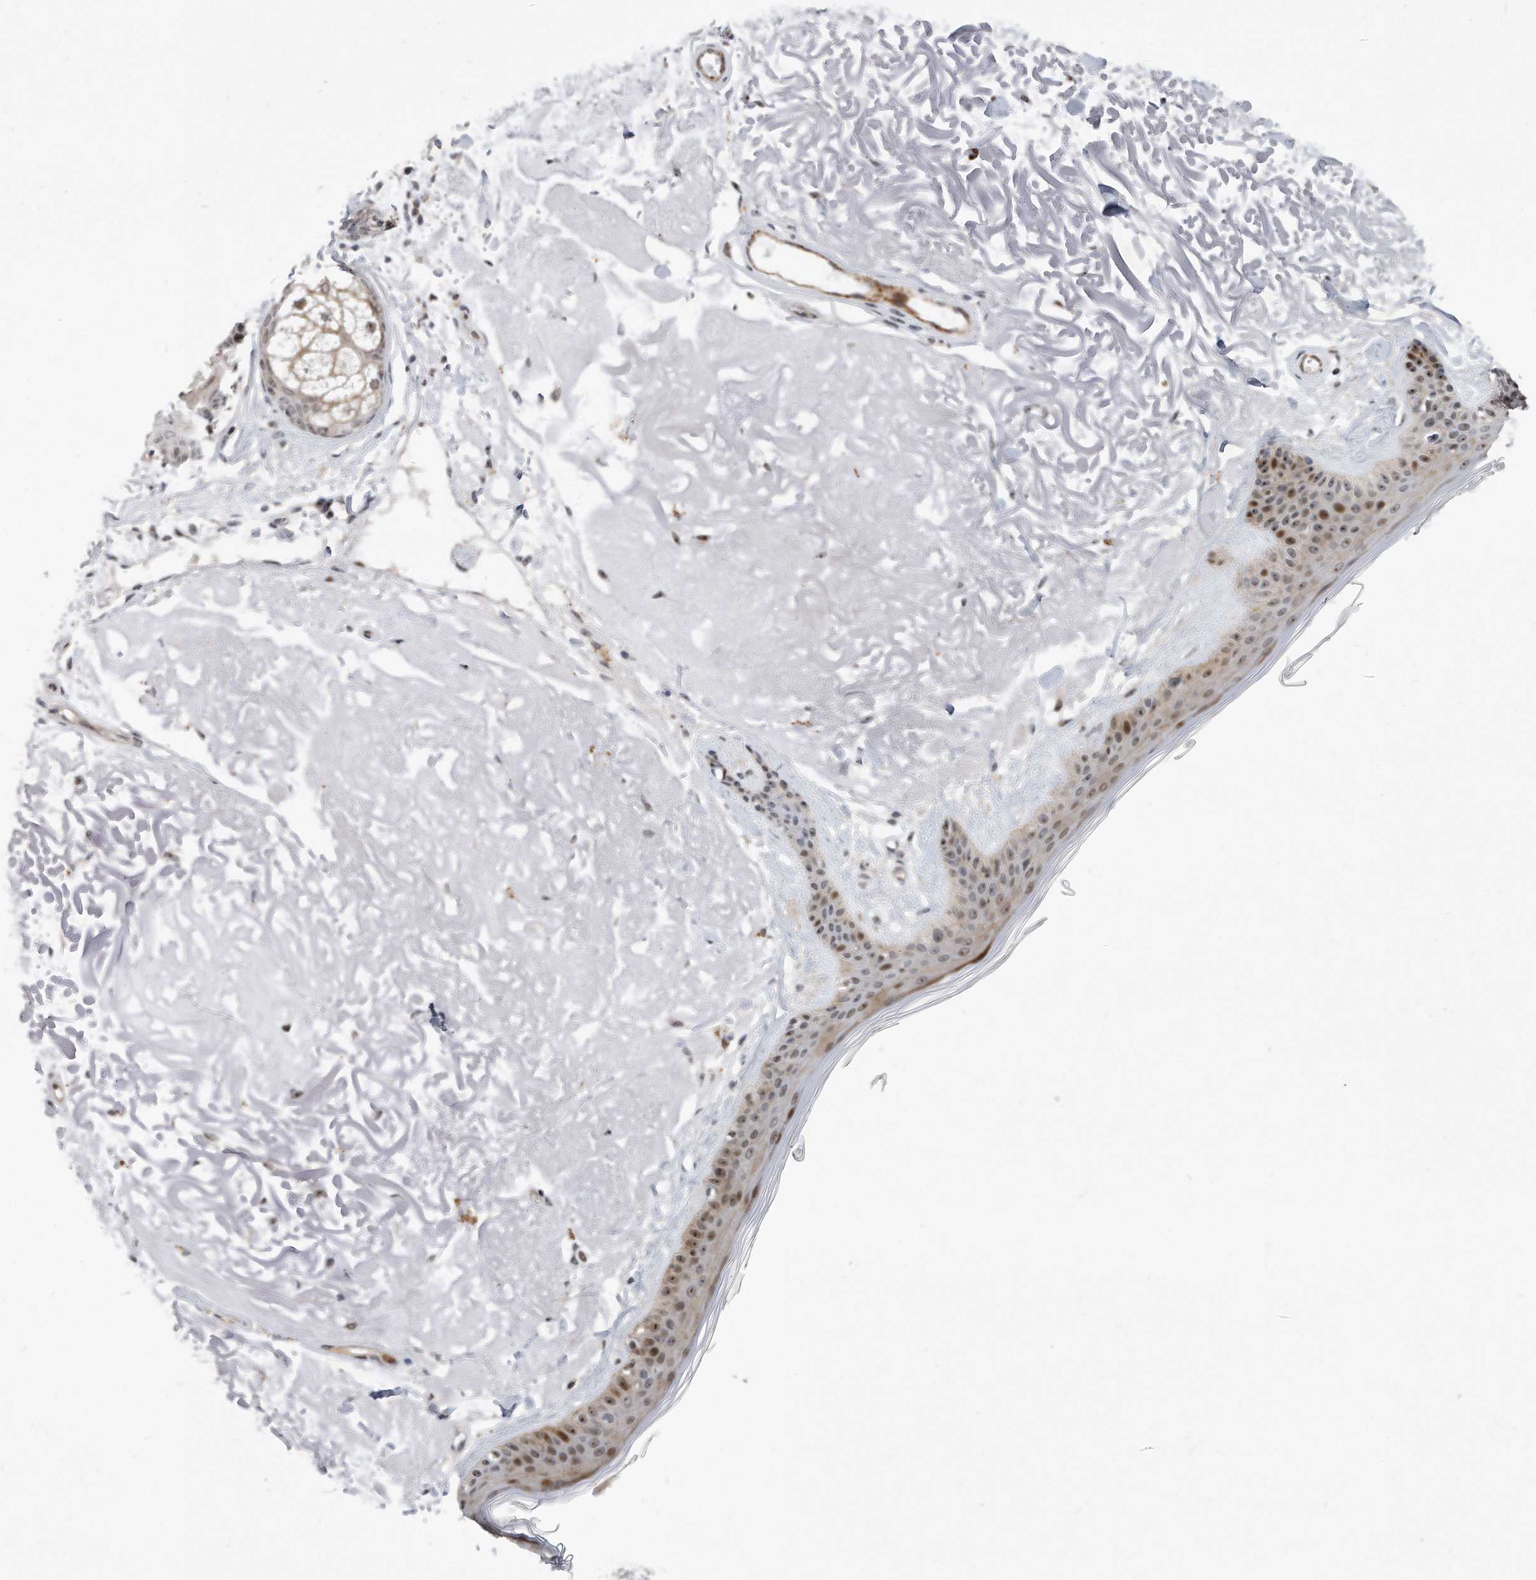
{"staining": {"intensity": "negative", "quantity": "none", "location": "none"}, "tissue": "skin", "cell_type": "Fibroblasts", "image_type": "normal", "snomed": [{"axis": "morphology", "description": "Normal tissue, NOS"}, {"axis": "topography", "description": "Skin"}, {"axis": "topography", "description": "Skeletal muscle"}], "caption": "Immunohistochemical staining of normal skin displays no significant staining in fibroblasts. (Stains: DAB (3,3'-diaminobenzidine) immunohistochemistry with hematoxylin counter stain, Microscopy: brightfield microscopy at high magnification).", "gene": "PGBD2", "patient": {"sex": "male", "age": 83}}